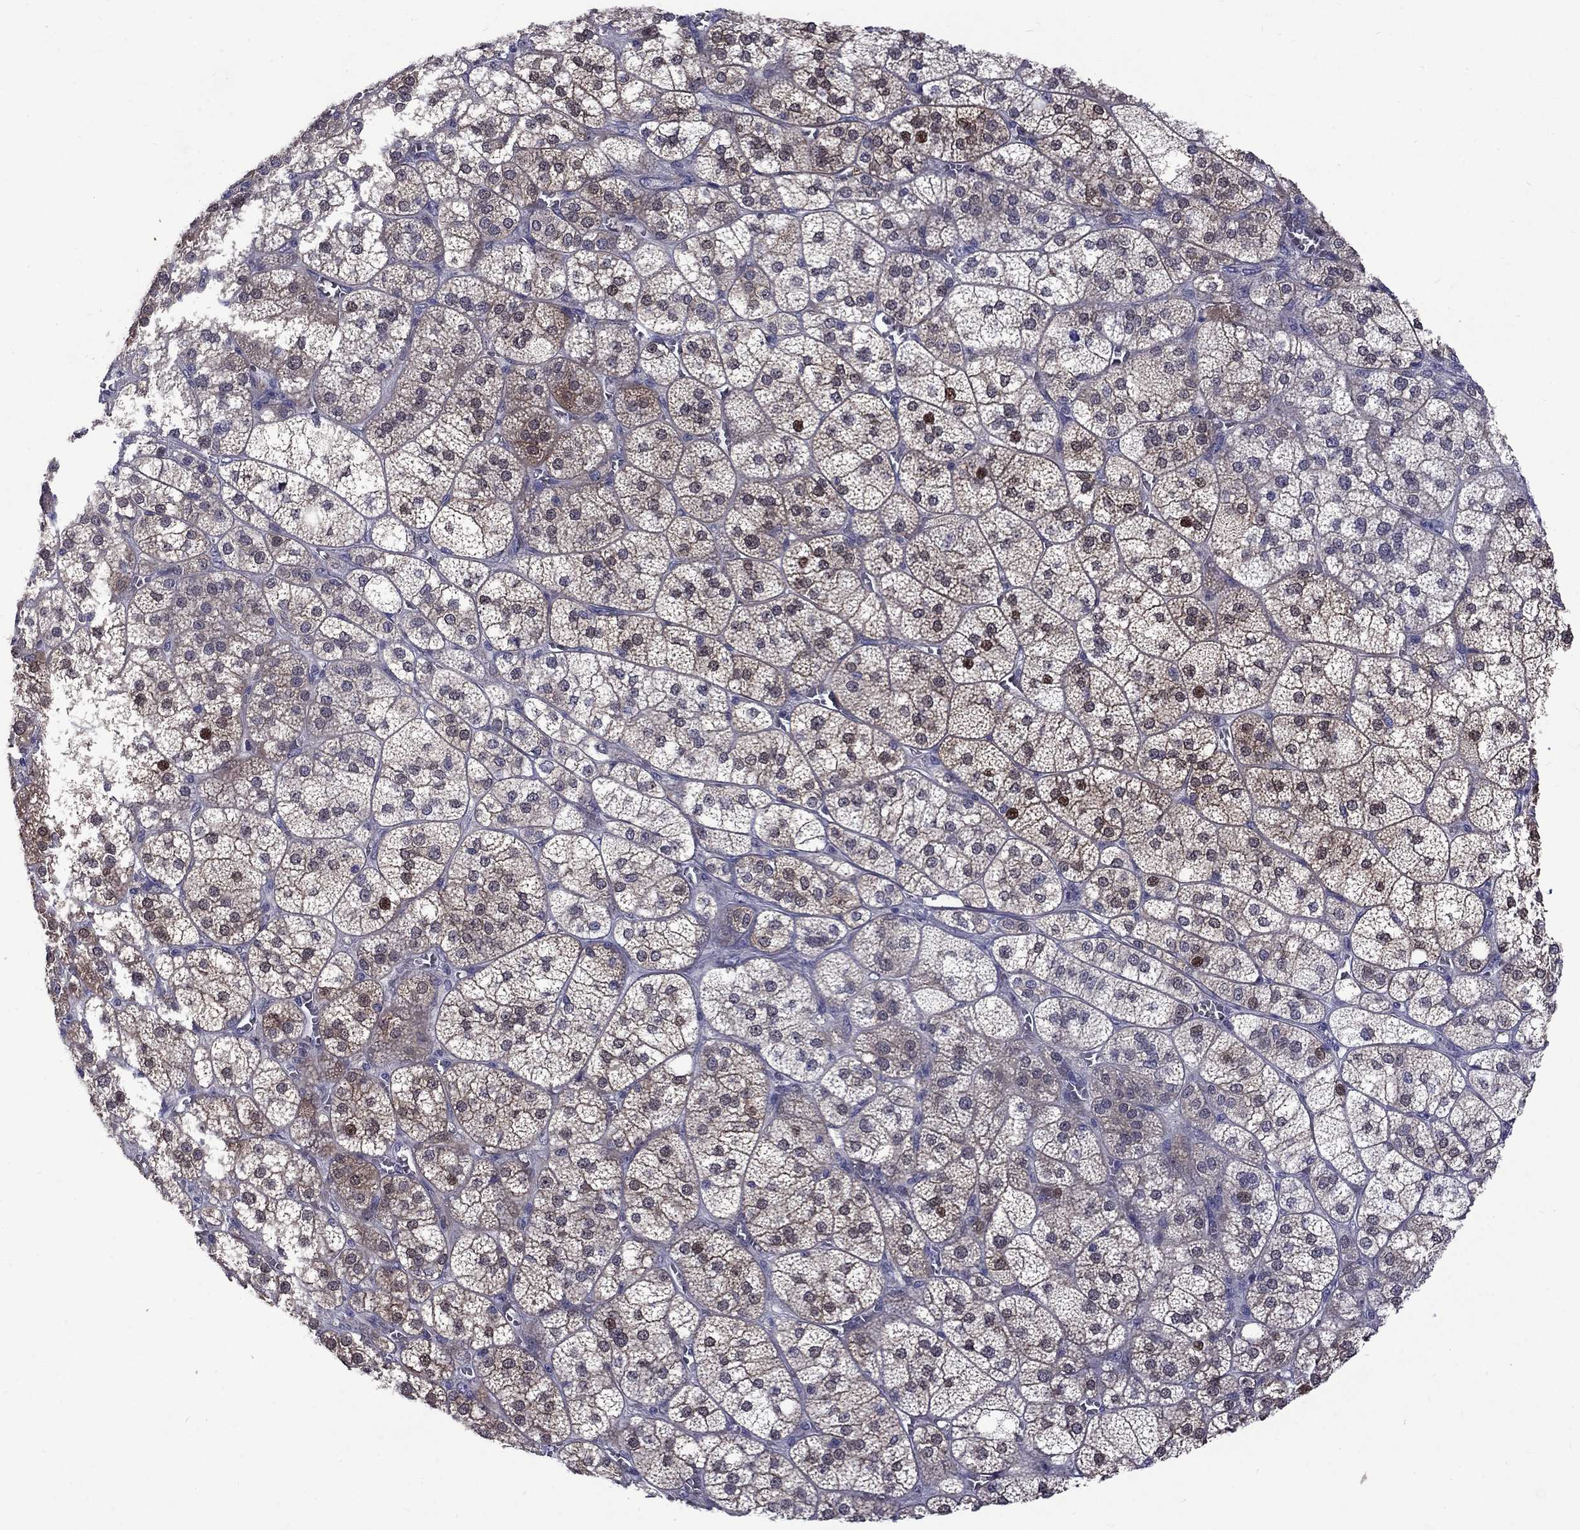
{"staining": {"intensity": "strong", "quantity": "25%-75%", "location": "cytoplasmic/membranous,nuclear"}, "tissue": "adrenal gland", "cell_type": "Glandular cells", "image_type": "normal", "snomed": [{"axis": "morphology", "description": "Normal tissue, NOS"}, {"axis": "topography", "description": "Adrenal gland"}], "caption": "This image displays immunohistochemistry staining of unremarkable human adrenal gland, with high strong cytoplasmic/membranous,nuclear staining in approximately 25%-75% of glandular cells.", "gene": "SNTA1", "patient": {"sex": "female", "age": 60}}